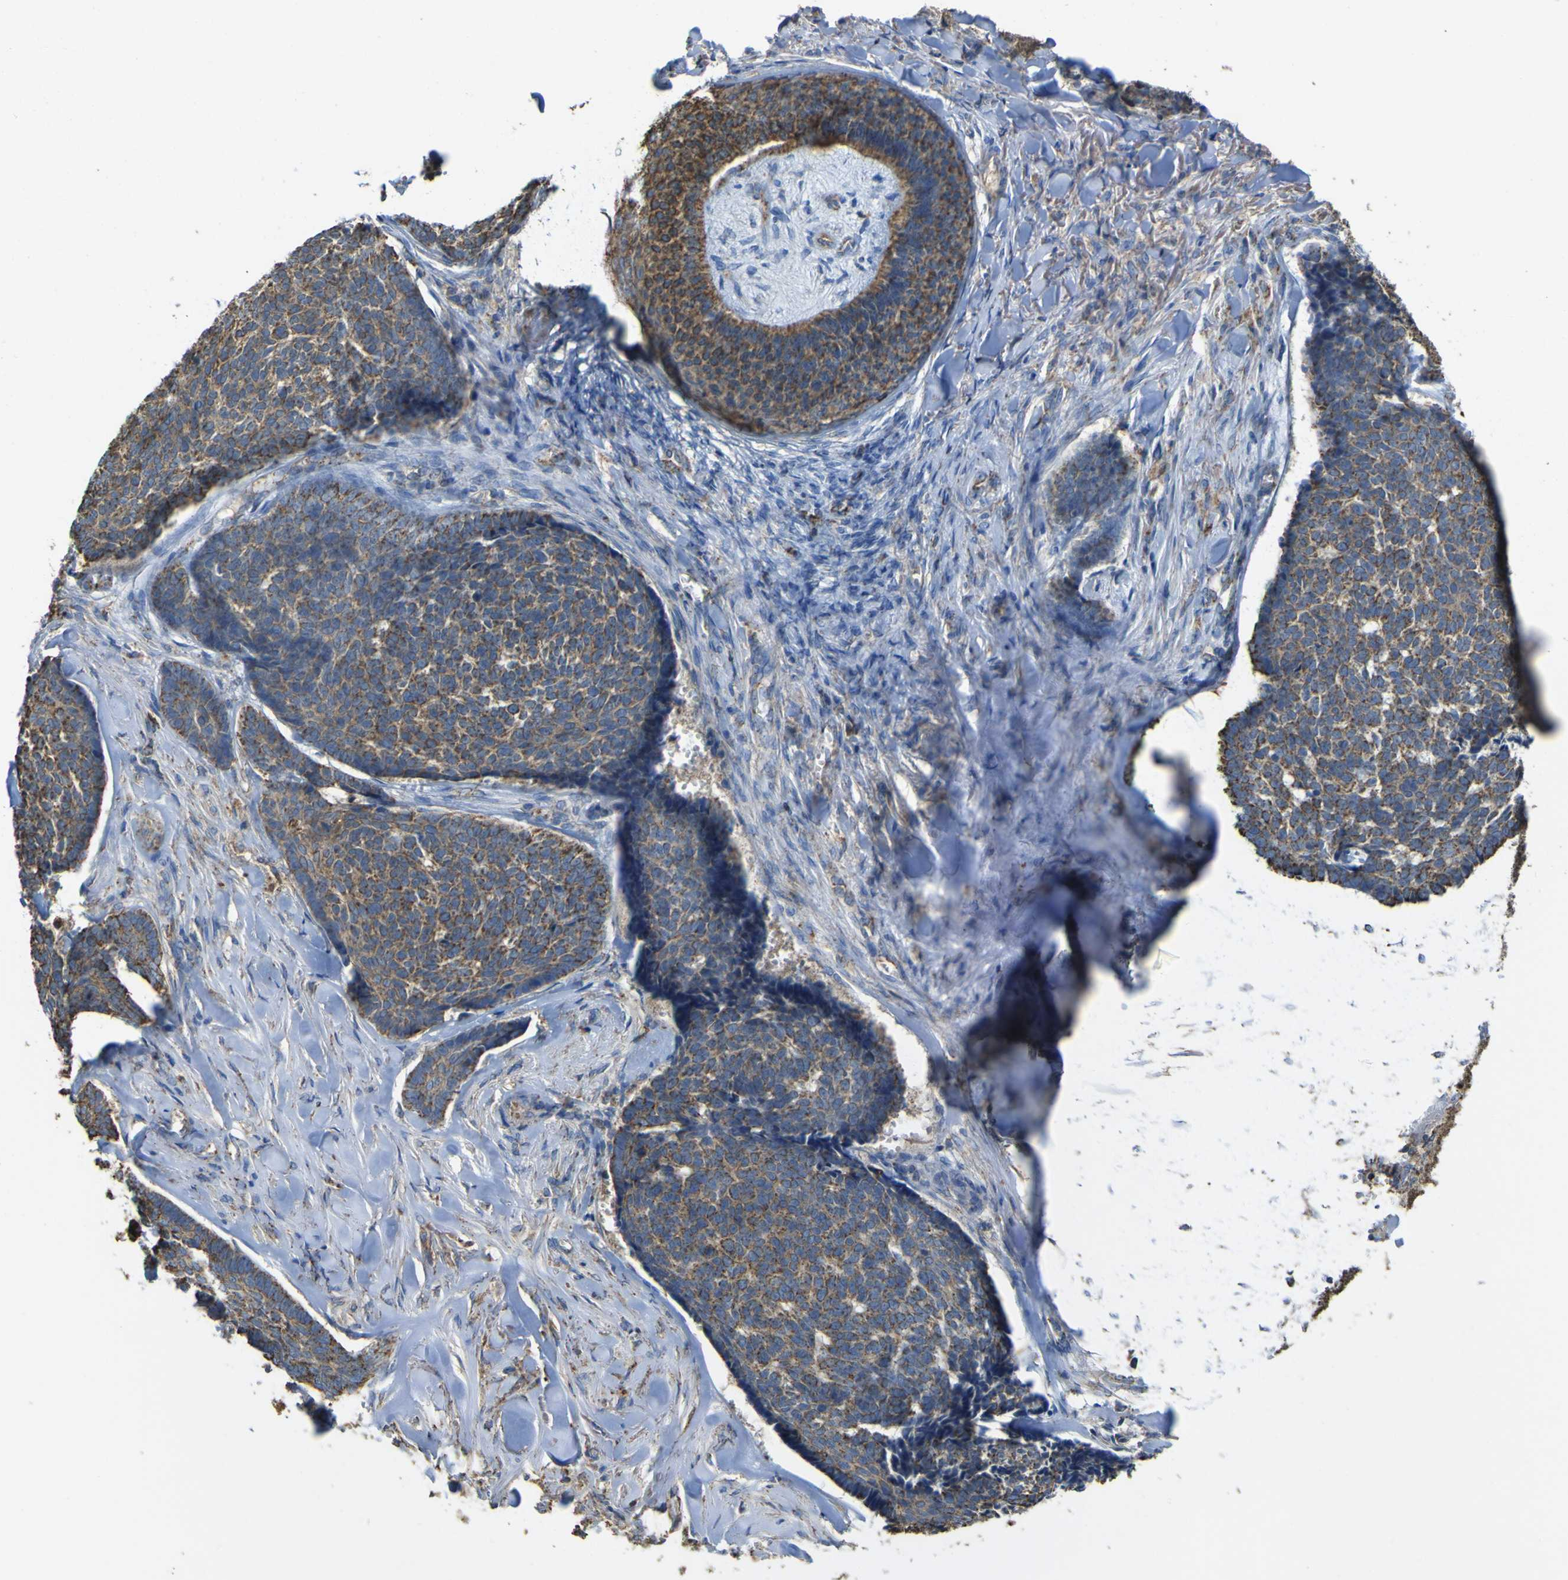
{"staining": {"intensity": "strong", "quantity": ">75%", "location": "cytoplasmic/membranous"}, "tissue": "skin cancer", "cell_type": "Tumor cells", "image_type": "cancer", "snomed": [{"axis": "morphology", "description": "Basal cell carcinoma"}, {"axis": "topography", "description": "Skin"}], "caption": "IHC photomicrograph of human basal cell carcinoma (skin) stained for a protein (brown), which displays high levels of strong cytoplasmic/membranous staining in approximately >75% of tumor cells.", "gene": "ACSL3", "patient": {"sex": "male", "age": 84}}